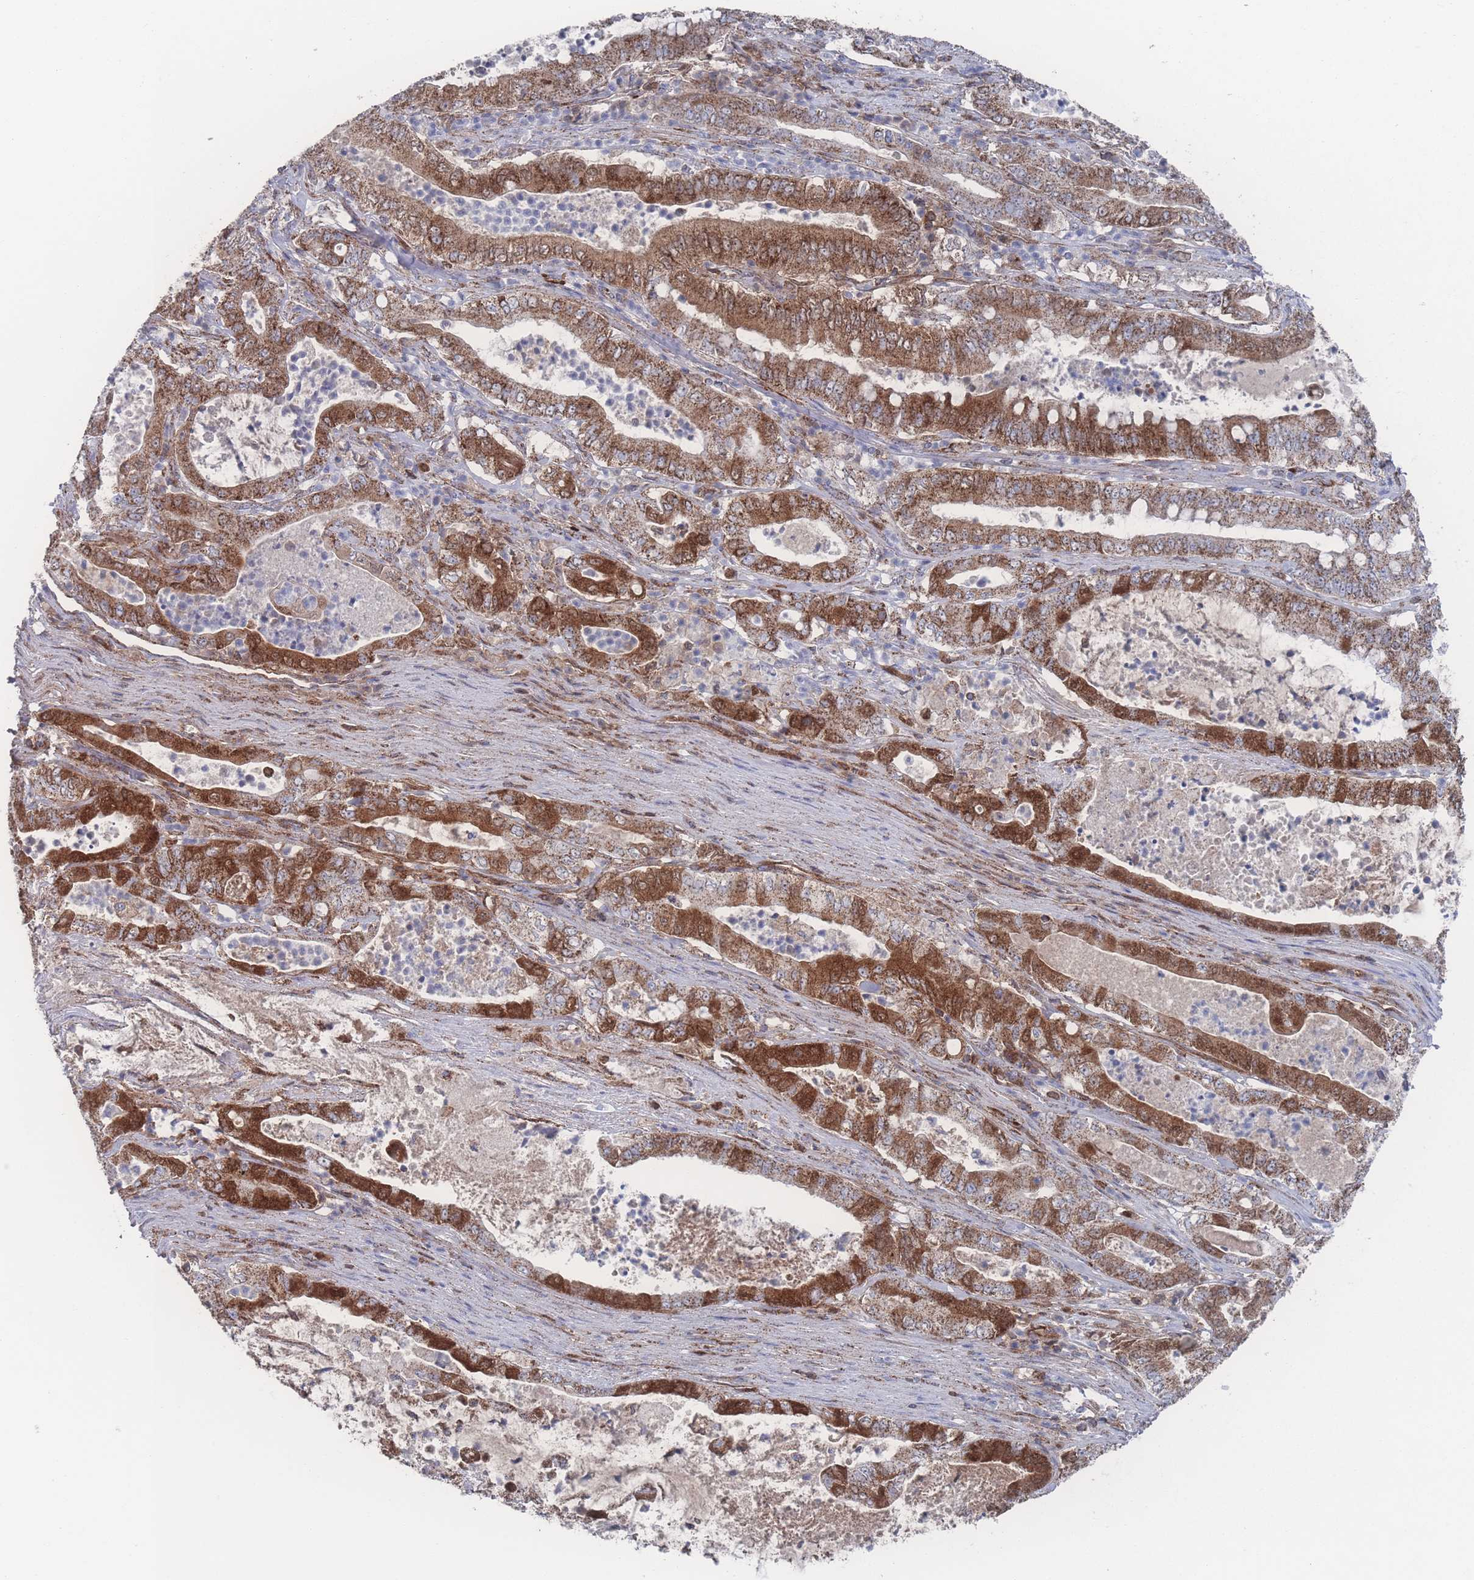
{"staining": {"intensity": "strong", "quantity": ">75%", "location": "cytoplasmic/membranous"}, "tissue": "pancreatic cancer", "cell_type": "Tumor cells", "image_type": "cancer", "snomed": [{"axis": "morphology", "description": "Adenocarcinoma, NOS"}, {"axis": "topography", "description": "Pancreas"}], "caption": "Protein staining of pancreatic adenocarcinoma tissue displays strong cytoplasmic/membranous positivity in approximately >75% of tumor cells.", "gene": "PEX14", "patient": {"sex": "male", "age": 71}}